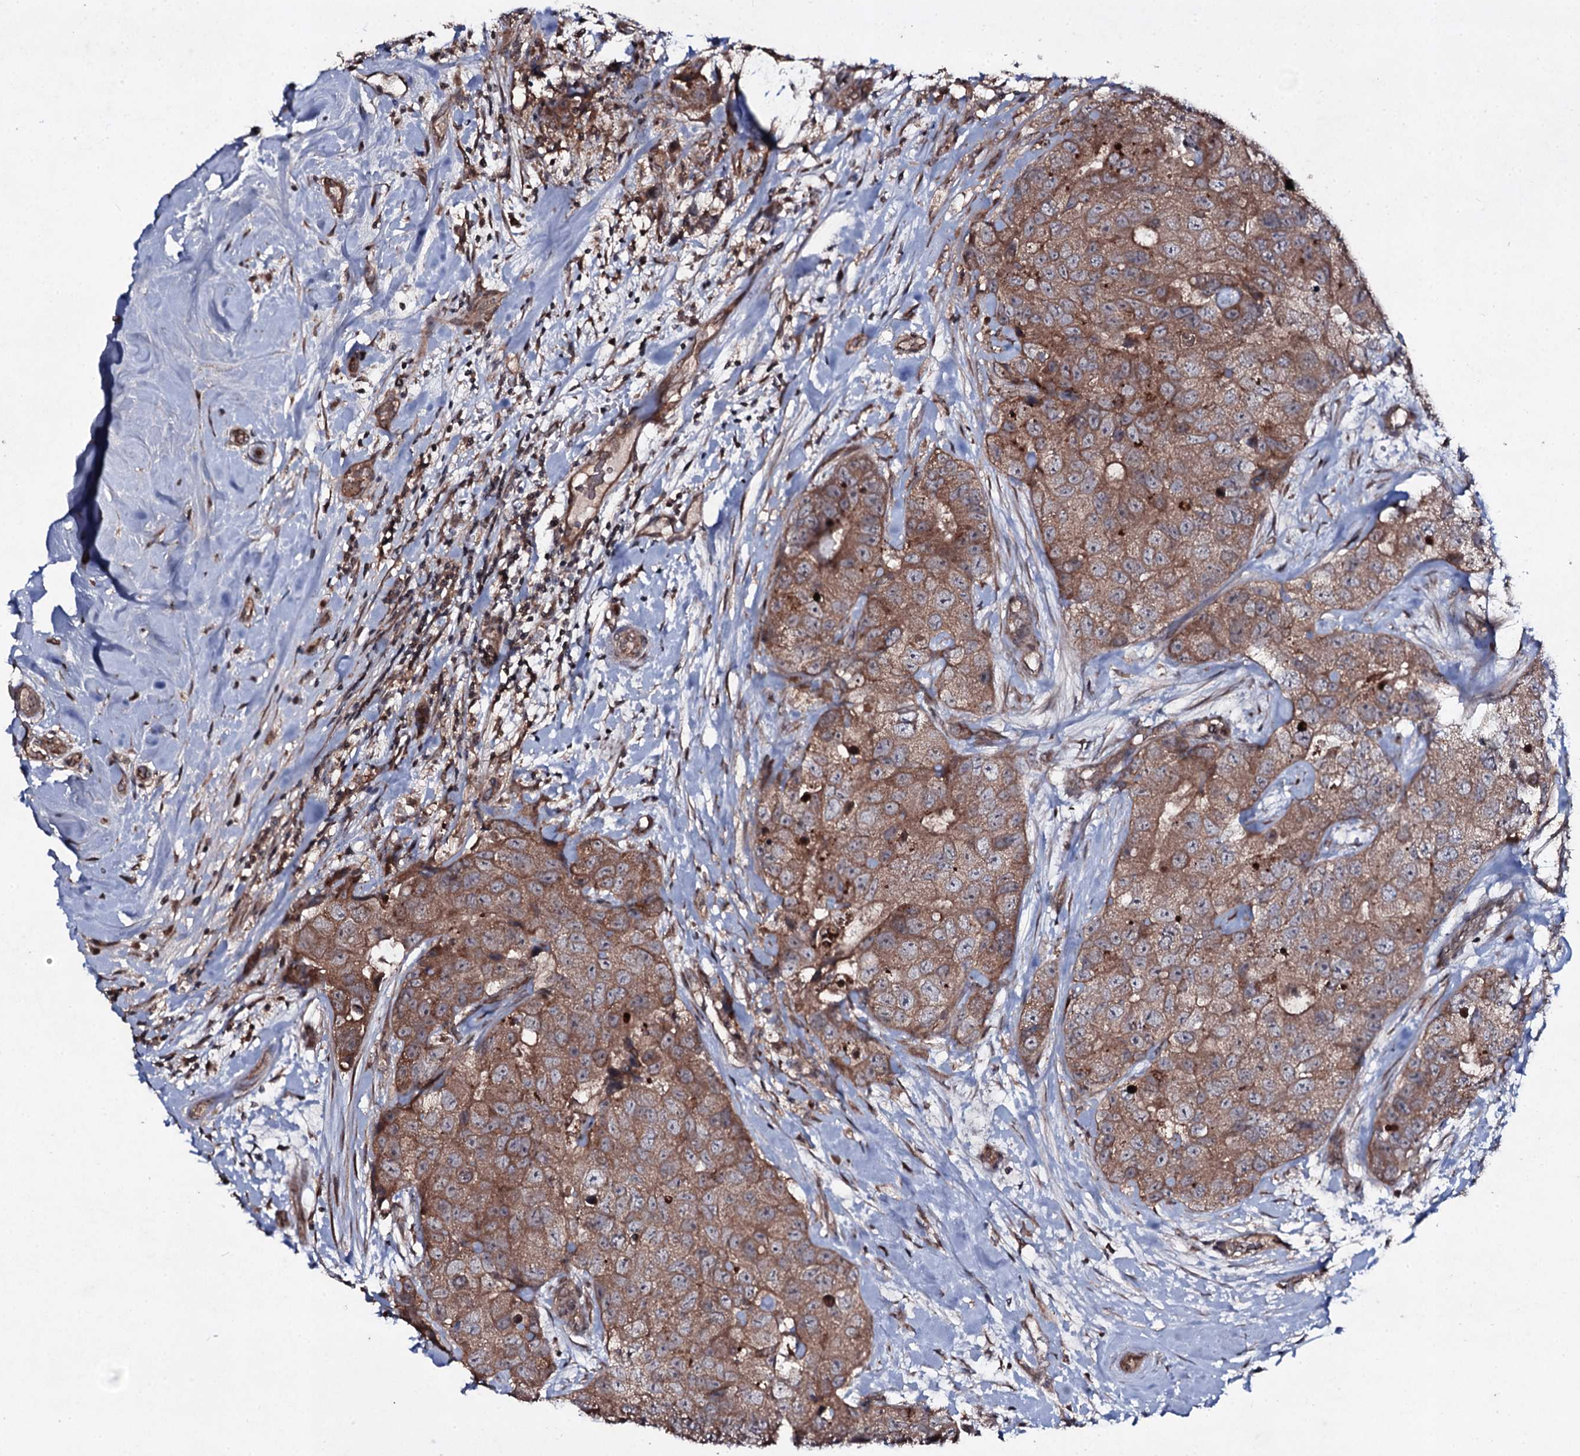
{"staining": {"intensity": "moderate", "quantity": ">75%", "location": "cytoplasmic/membranous"}, "tissue": "breast cancer", "cell_type": "Tumor cells", "image_type": "cancer", "snomed": [{"axis": "morphology", "description": "Duct carcinoma"}, {"axis": "topography", "description": "Breast"}], "caption": "Immunohistochemistry (IHC) micrograph of human breast cancer (infiltrating ductal carcinoma) stained for a protein (brown), which exhibits medium levels of moderate cytoplasmic/membranous positivity in about >75% of tumor cells.", "gene": "SNAP23", "patient": {"sex": "female", "age": 62}}